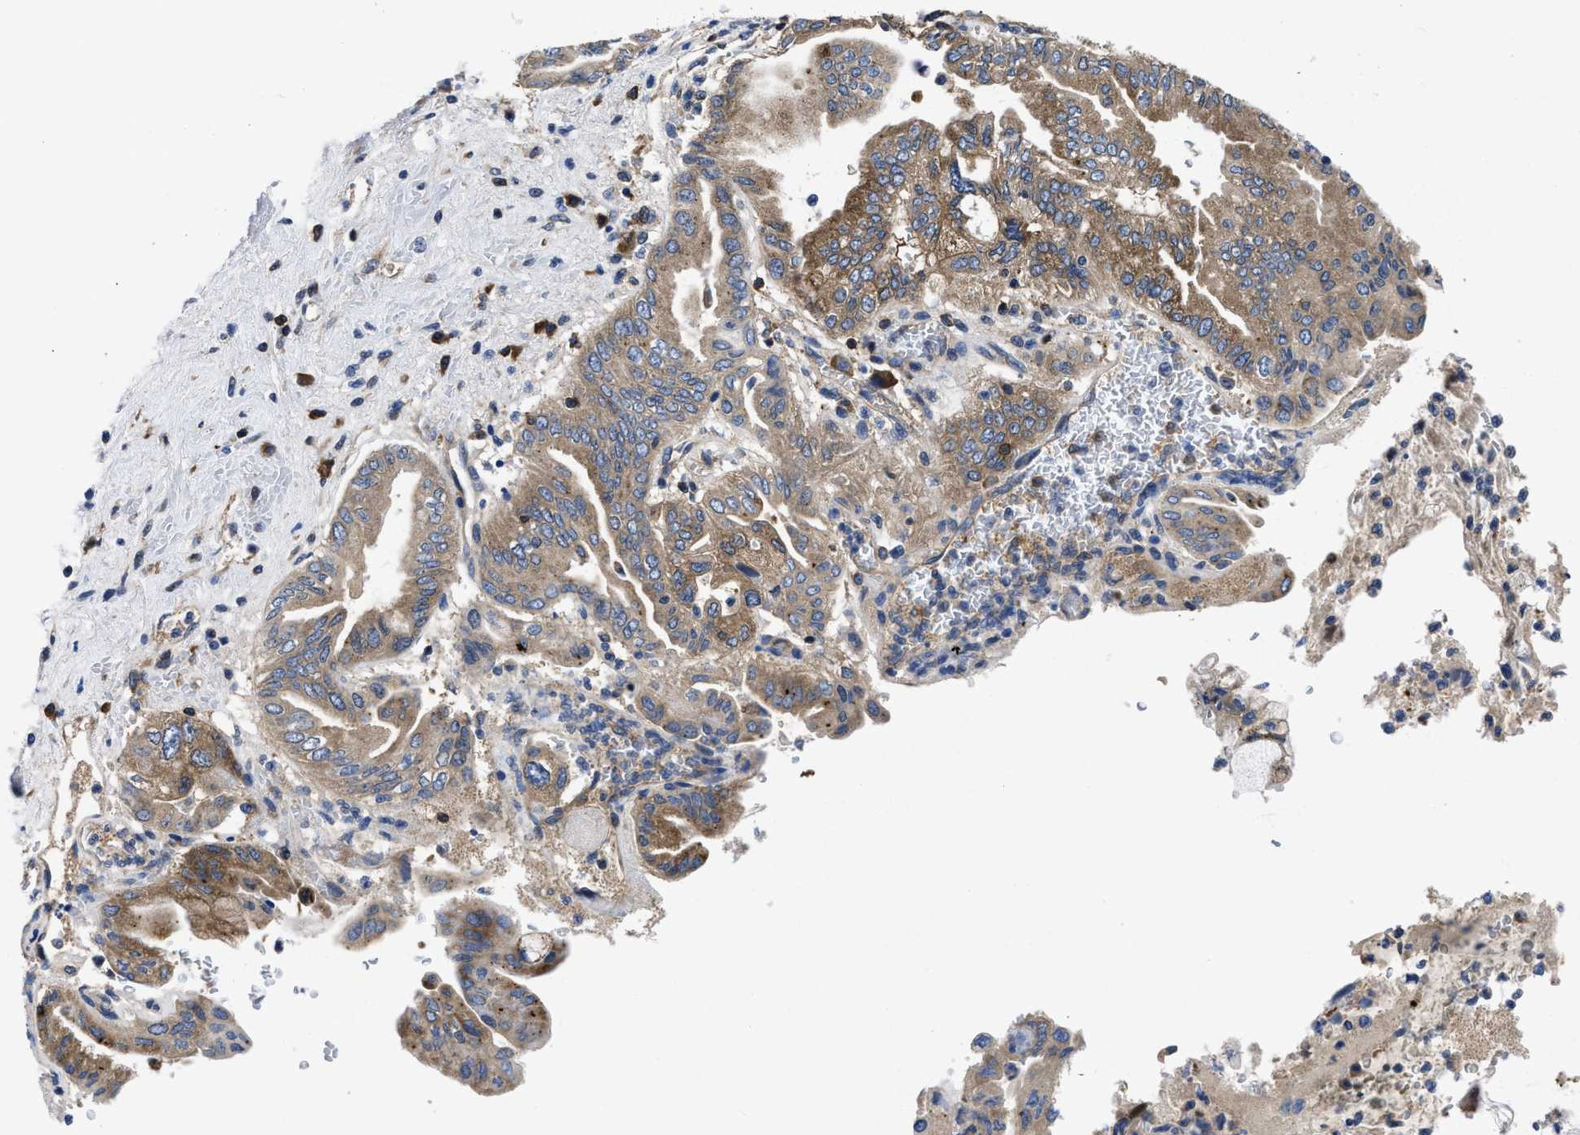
{"staining": {"intensity": "moderate", "quantity": ">75%", "location": "cytoplasmic/membranous"}, "tissue": "pancreatic cancer", "cell_type": "Tumor cells", "image_type": "cancer", "snomed": [{"axis": "morphology", "description": "Adenocarcinoma, NOS"}, {"axis": "topography", "description": "Pancreas"}], "caption": "Protein analysis of pancreatic cancer (adenocarcinoma) tissue displays moderate cytoplasmic/membranous staining in about >75% of tumor cells. The staining was performed using DAB to visualize the protein expression in brown, while the nuclei were stained in blue with hematoxylin (Magnification: 20x).", "gene": "YARS1", "patient": {"sex": "female", "age": 73}}